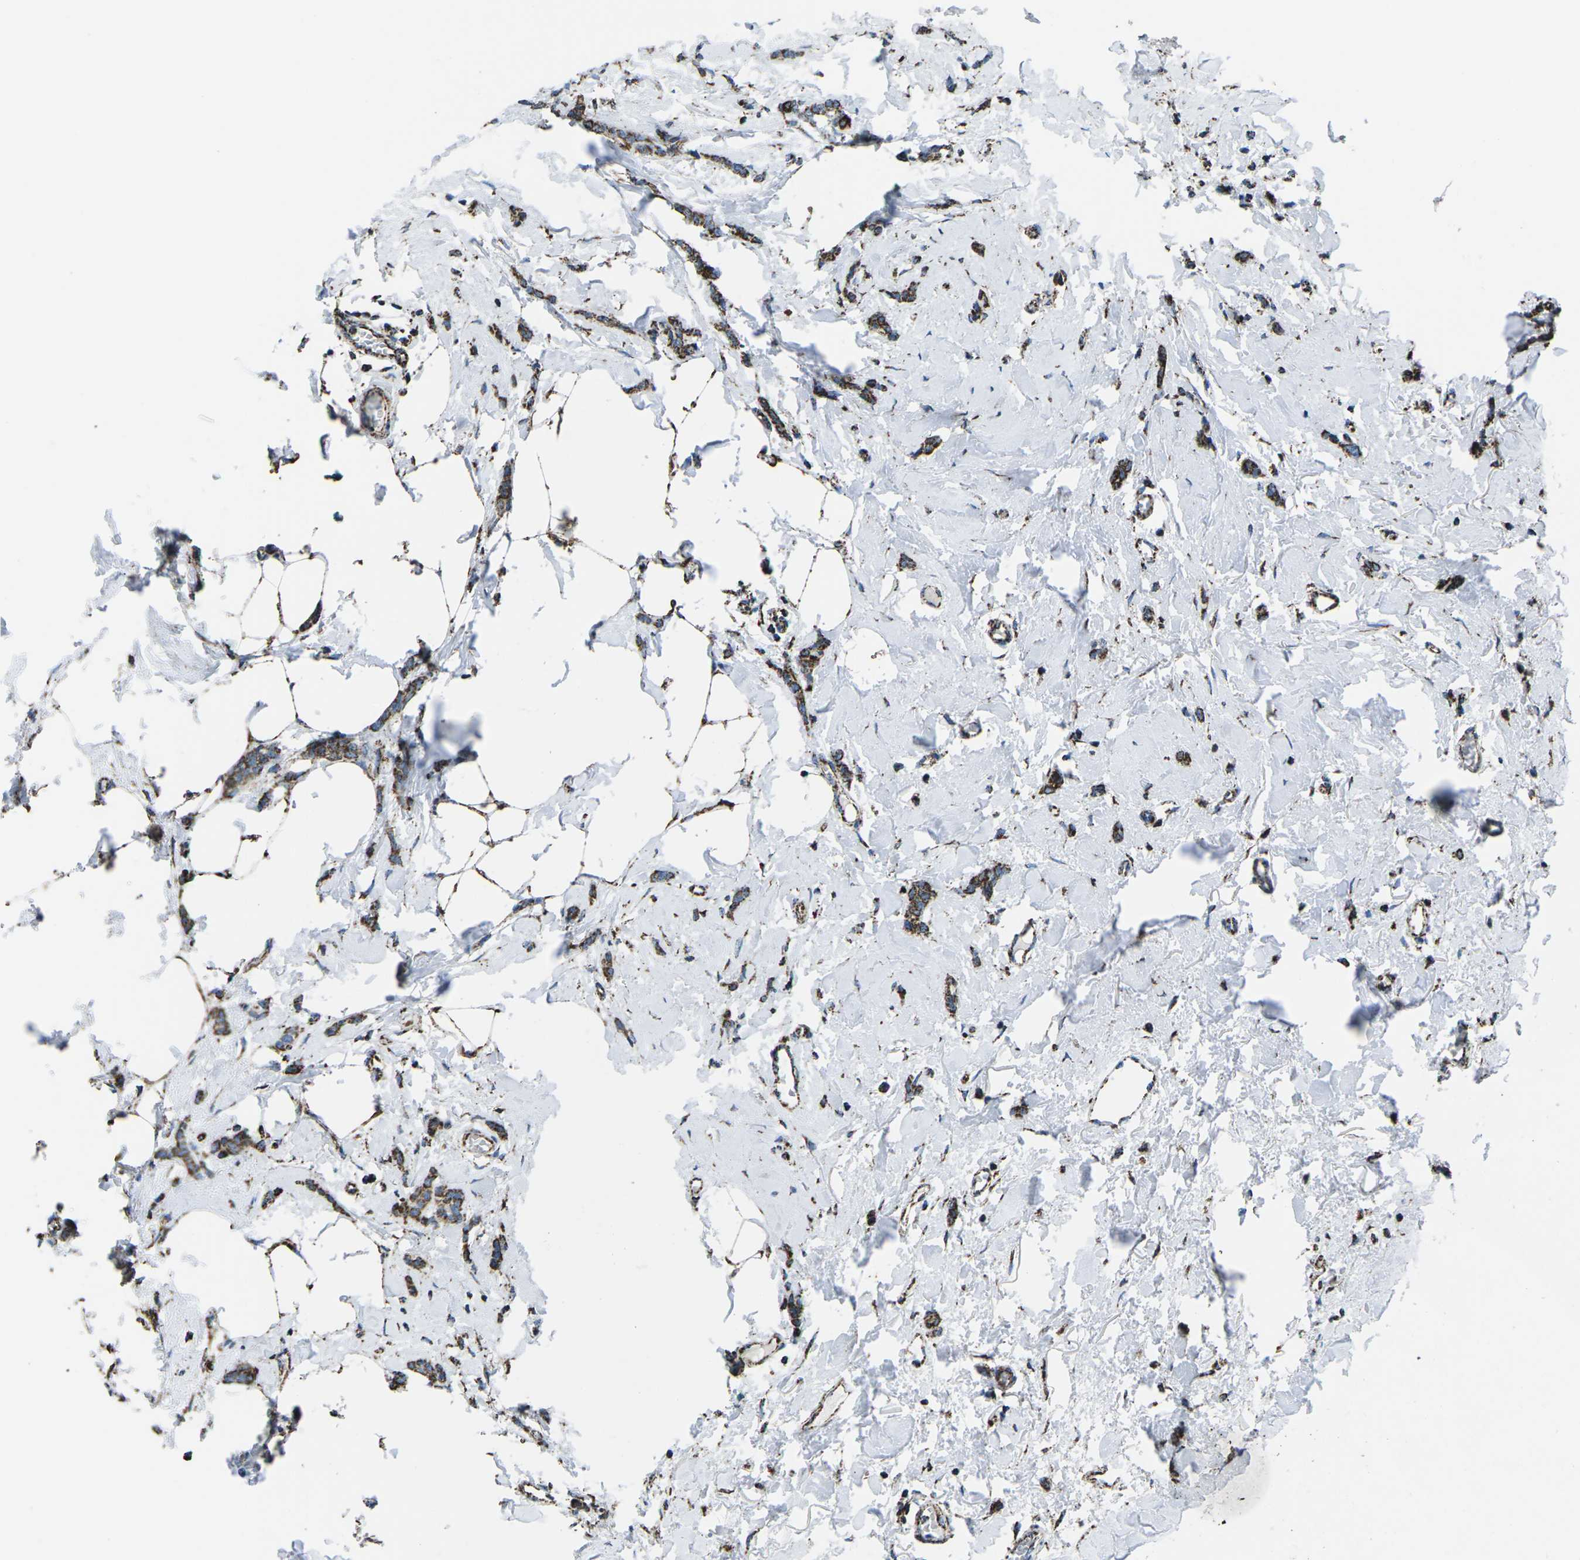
{"staining": {"intensity": "strong", "quantity": ">75%", "location": "cytoplasmic/membranous"}, "tissue": "breast cancer", "cell_type": "Tumor cells", "image_type": "cancer", "snomed": [{"axis": "morphology", "description": "Lobular carcinoma"}, {"axis": "topography", "description": "Skin"}, {"axis": "topography", "description": "Breast"}], "caption": "About >75% of tumor cells in lobular carcinoma (breast) reveal strong cytoplasmic/membranous protein expression as visualized by brown immunohistochemical staining.", "gene": "MT-CO2", "patient": {"sex": "female", "age": 46}}